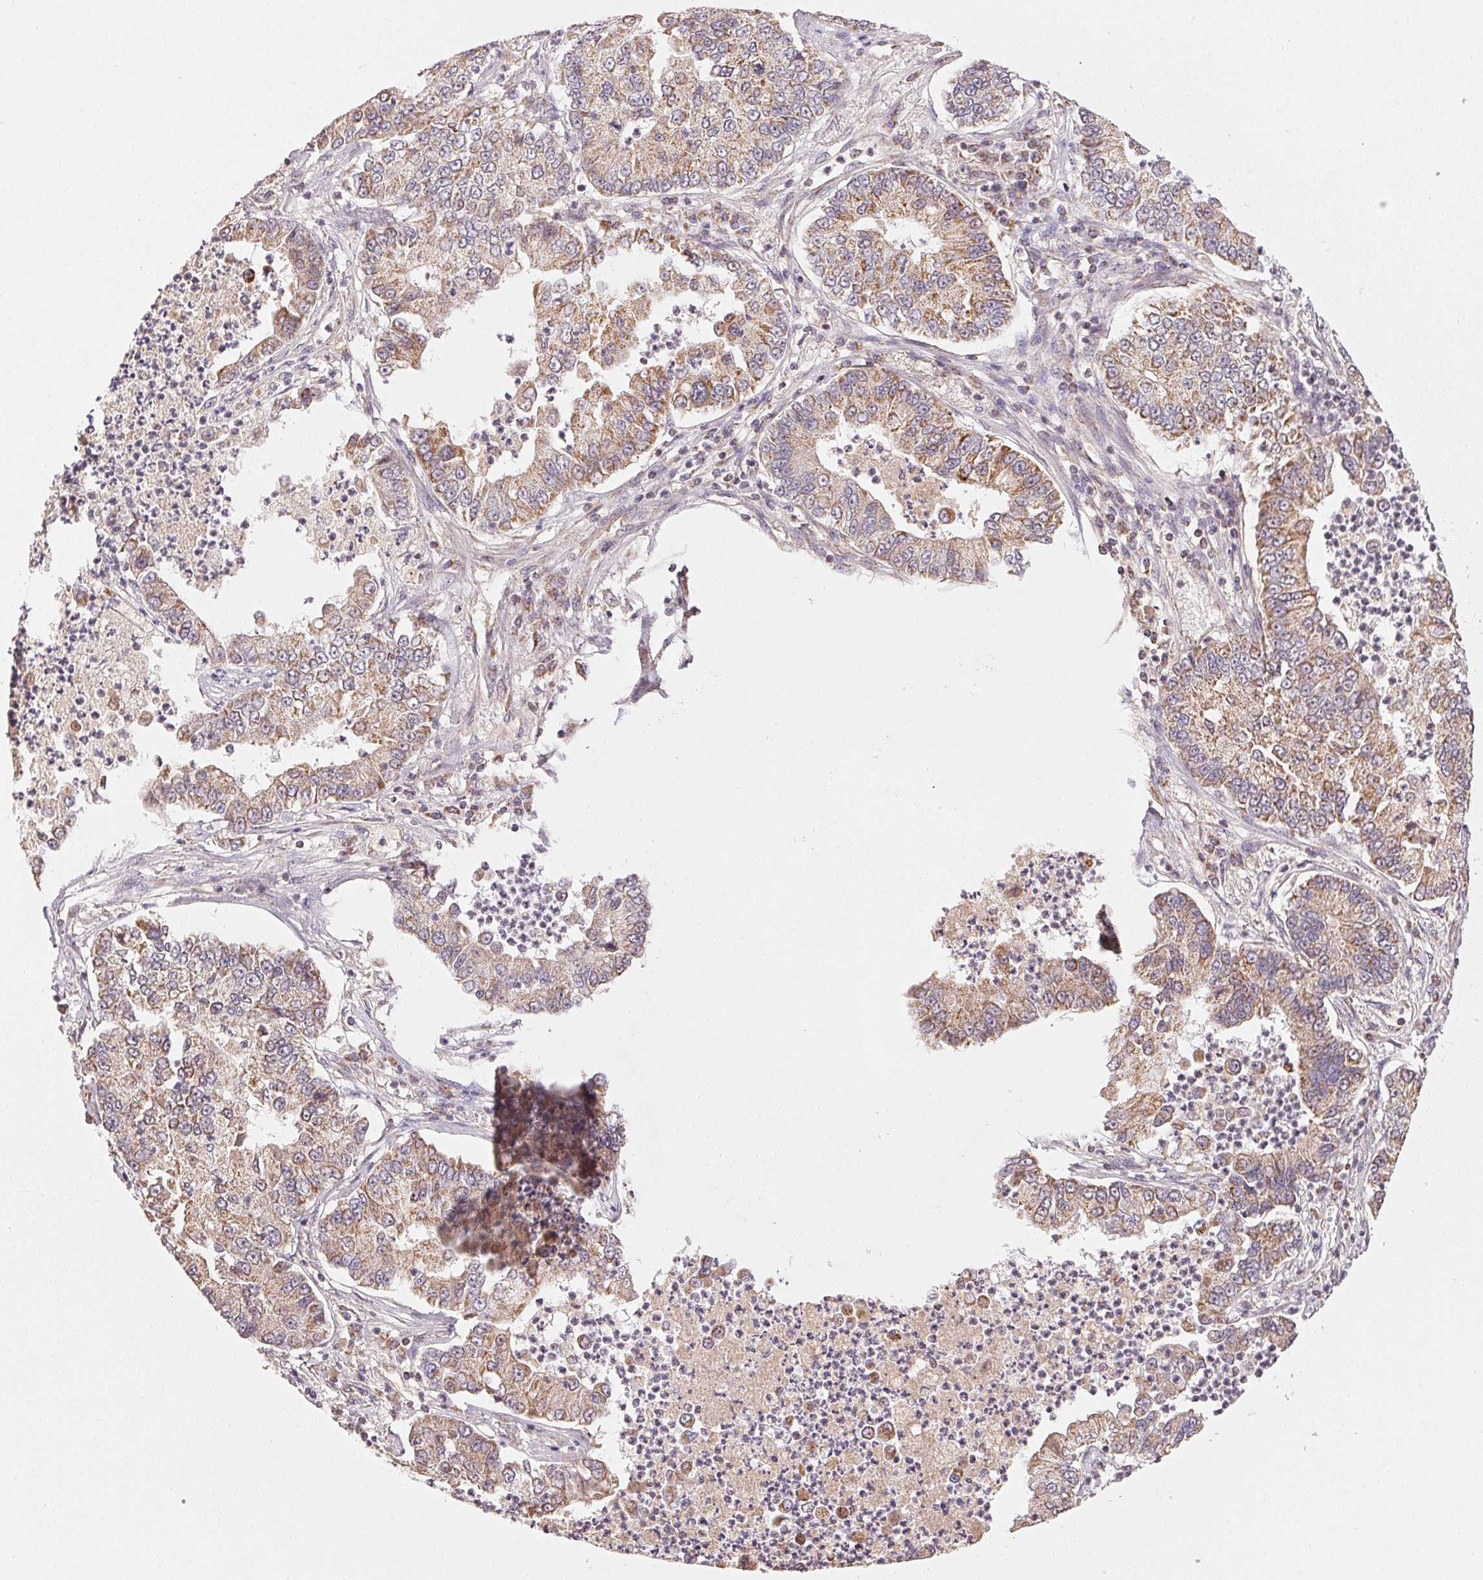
{"staining": {"intensity": "moderate", "quantity": "25%-75%", "location": "cytoplasmic/membranous"}, "tissue": "lung cancer", "cell_type": "Tumor cells", "image_type": "cancer", "snomed": [{"axis": "morphology", "description": "Adenocarcinoma, NOS"}, {"axis": "topography", "description": "Lung"}], "caption": "Protein positivity by IHC exhibits moderate cytoplasmic/membranous staining in approximately 25%-75% of tumor cells in lung cancer.", "gene": "CLASP1", "patient": {"sex": "female", "age": 57}}